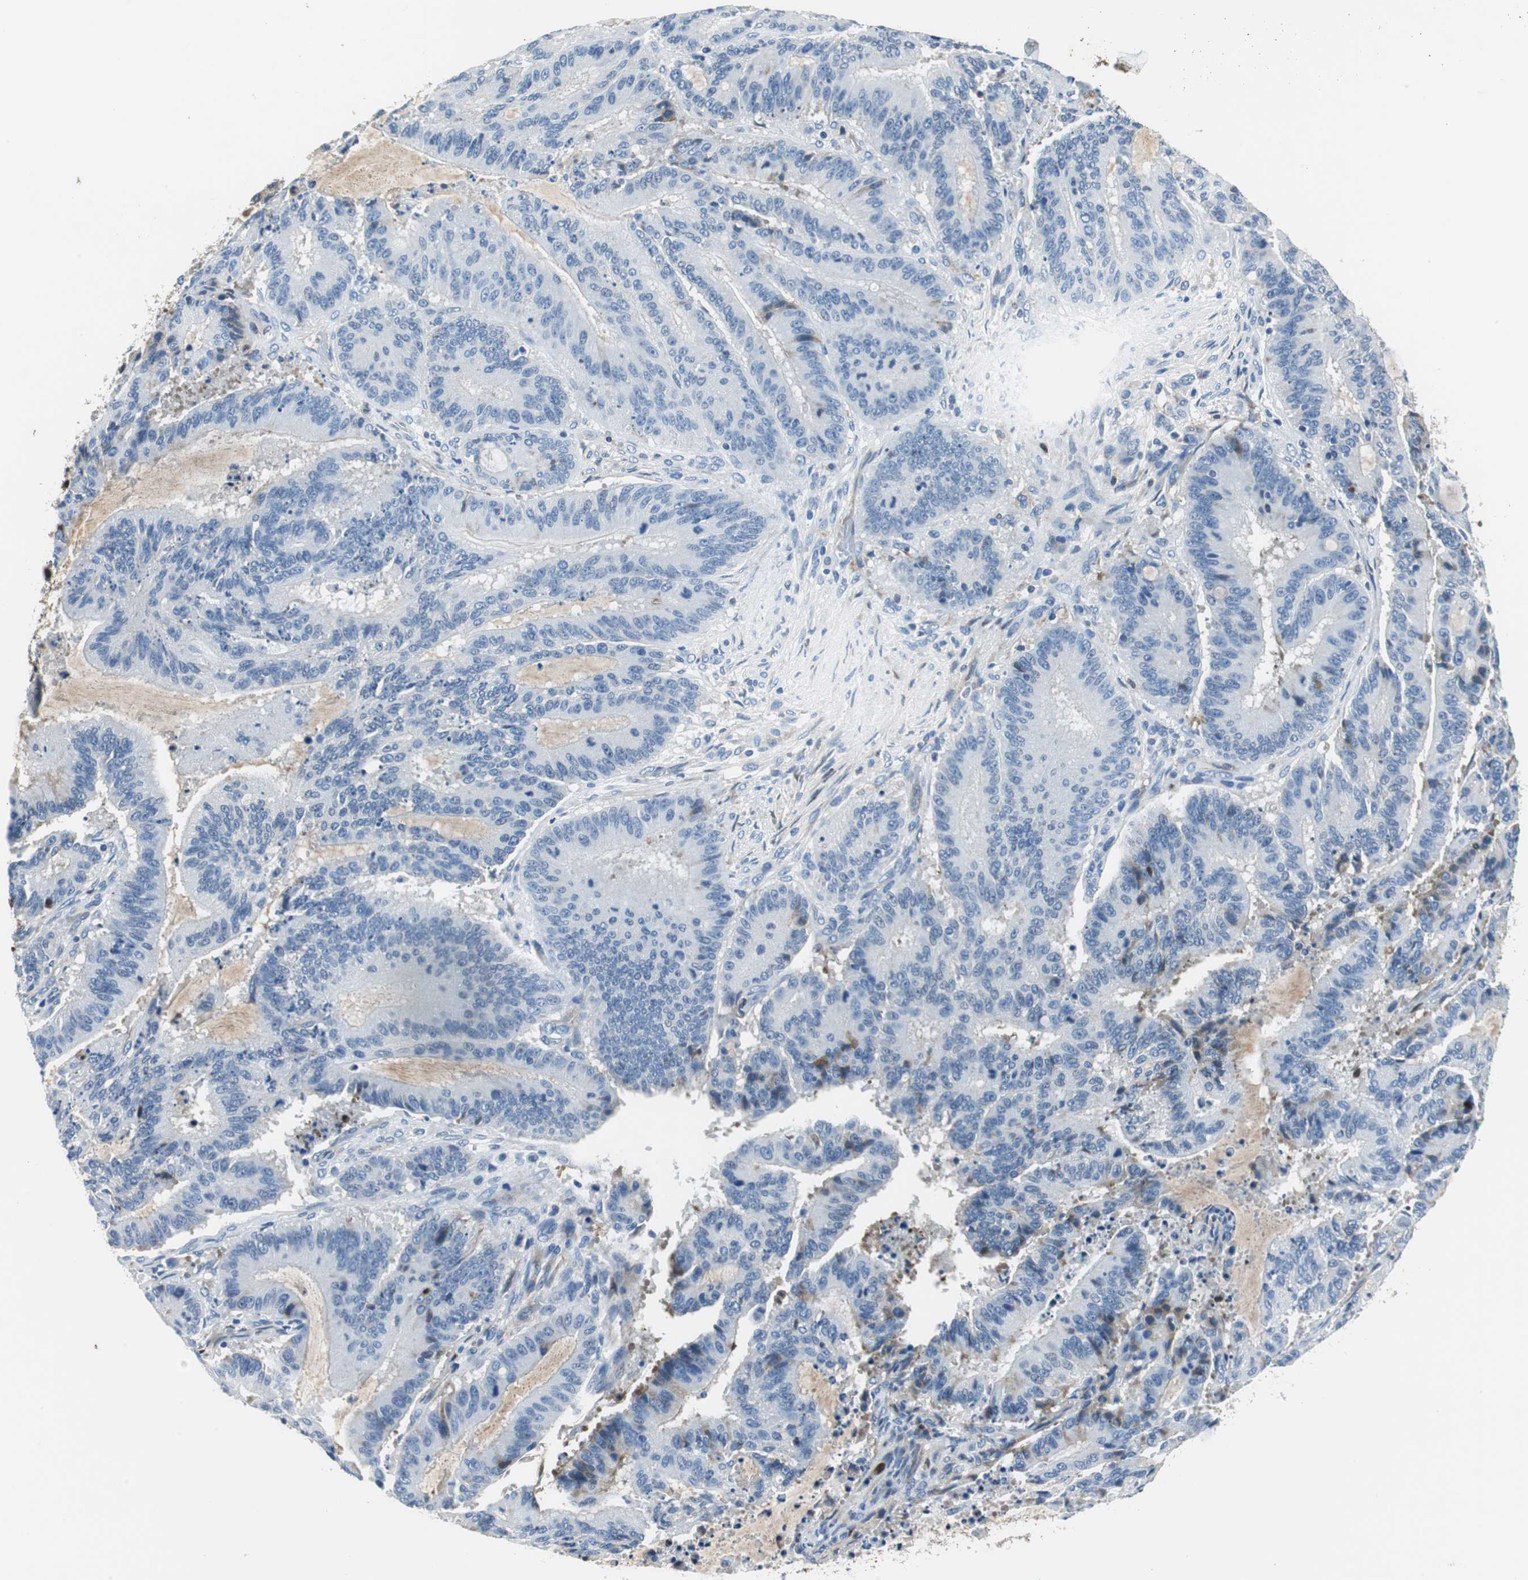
{"staining": {"intensity": "negative", "quantity": "none", "location": "none"}, "tissue": "liver cancer", "cell_type": "Tumor cells", "image_type": "cancer", "snomed": [{"axis": "morphology", "description": "Cholangiocarcinoma"}, {"axis": "topography", "description": "Liver"}], "caption": "Tumor cells are negative for brown protein staining in liver cancer (cholangiocarcinoma).", "gene": "ORM1", "patient": {"sex": "female", "age": 73}}